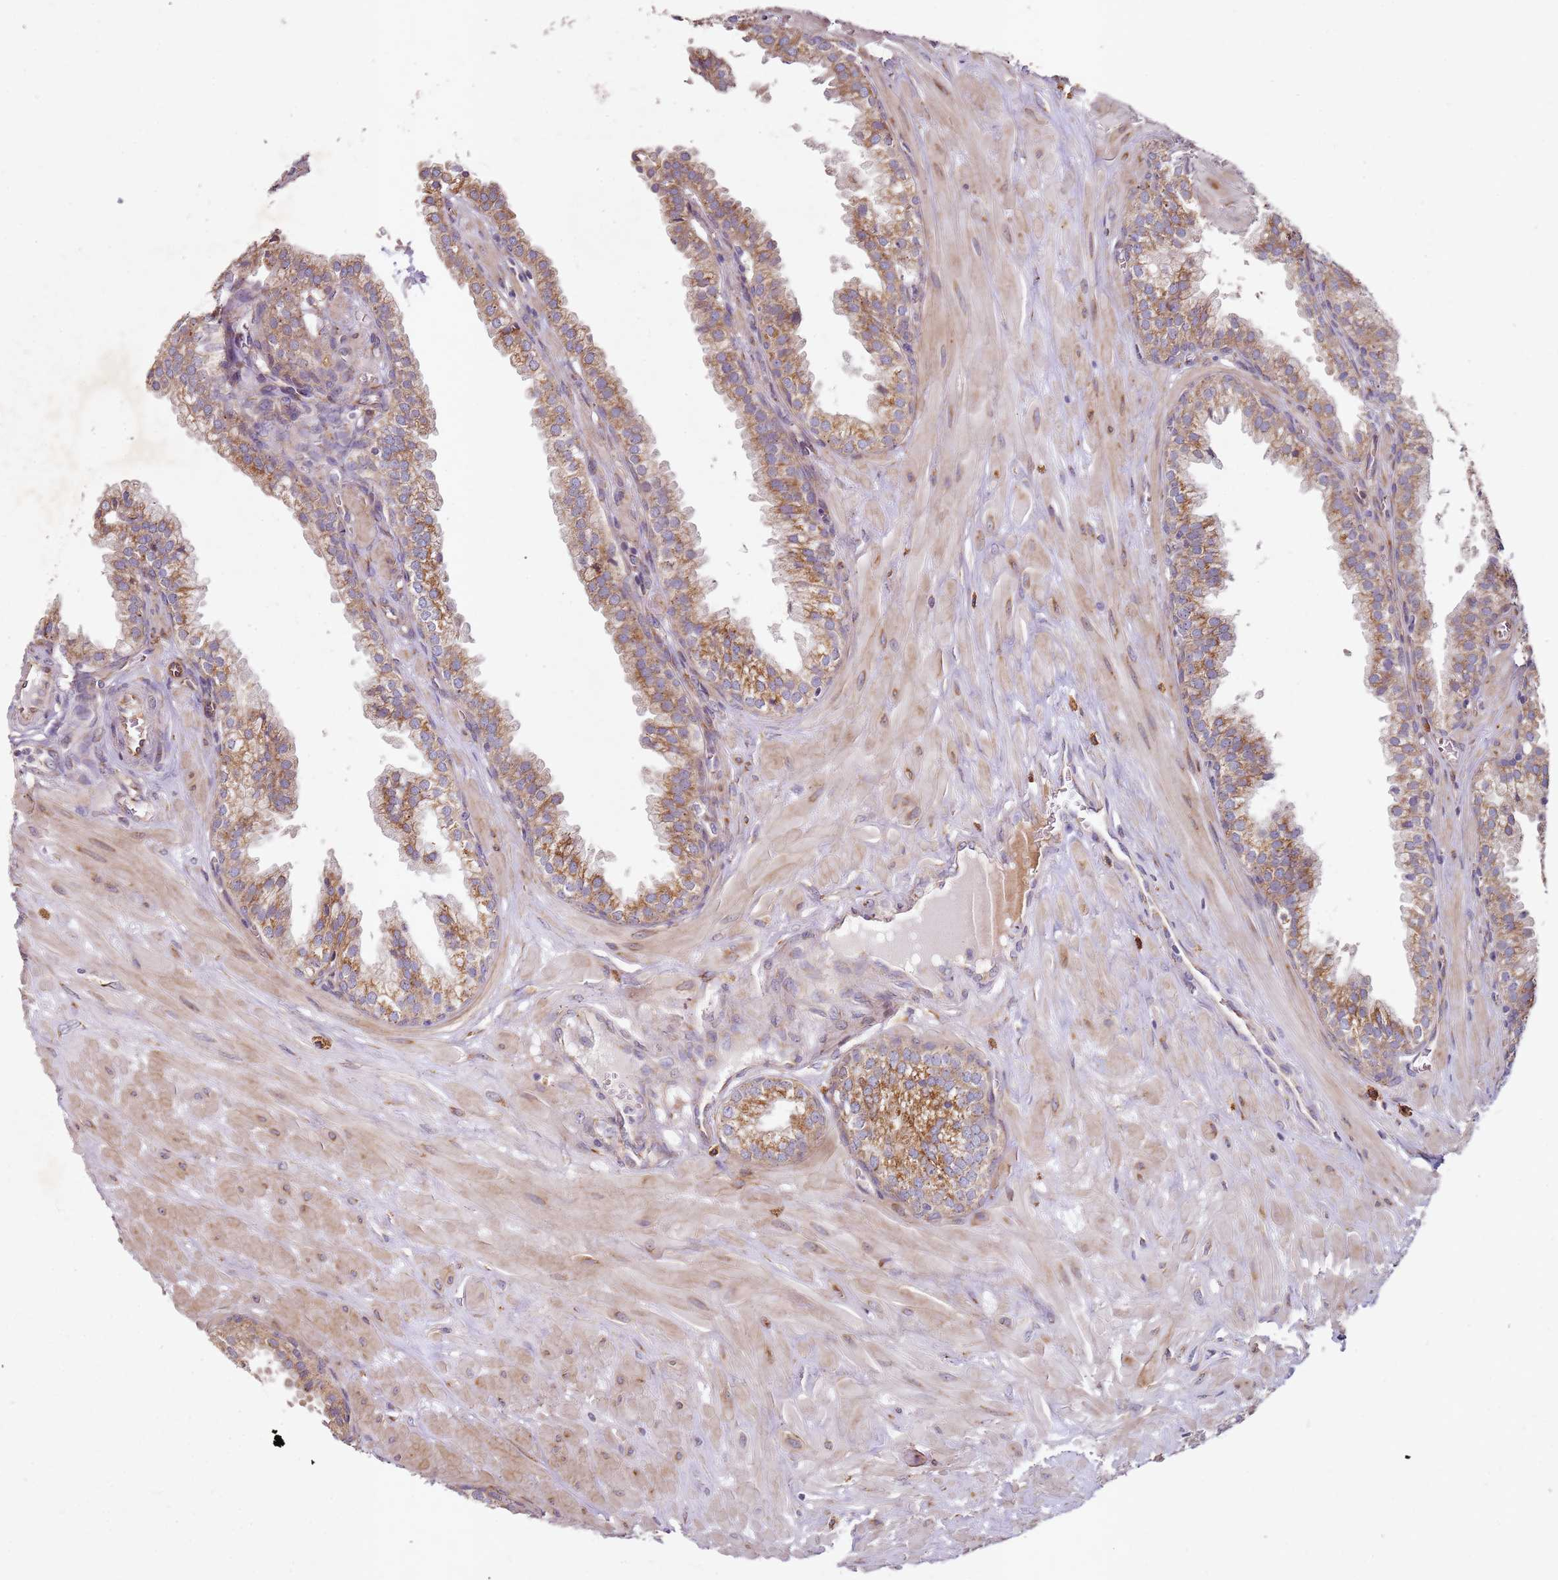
{"staining": {"intensity": "moderate", "quantity": ">75%", "location": "cytoplasmic/membranous"}, "tissue": "prostate", "cell_type": "Glandular cells", "image_type": "normal", "snomed": [{"axis": "morphology", "description": "Normal tissue, NOS"}, {"axis": "topography", "description": "Prostate"}, {"axis": "topography", "description": "Peripheral nerve tissue"}], "caption": "DAB immunohistochemical staining of unremarkable human prostate shows moderate cytoplasmic/membranous protein expression in approximately >75% of glandular cells.", "gene": "ARFRP1", "patient": {"sex": "male", "age": 55}}